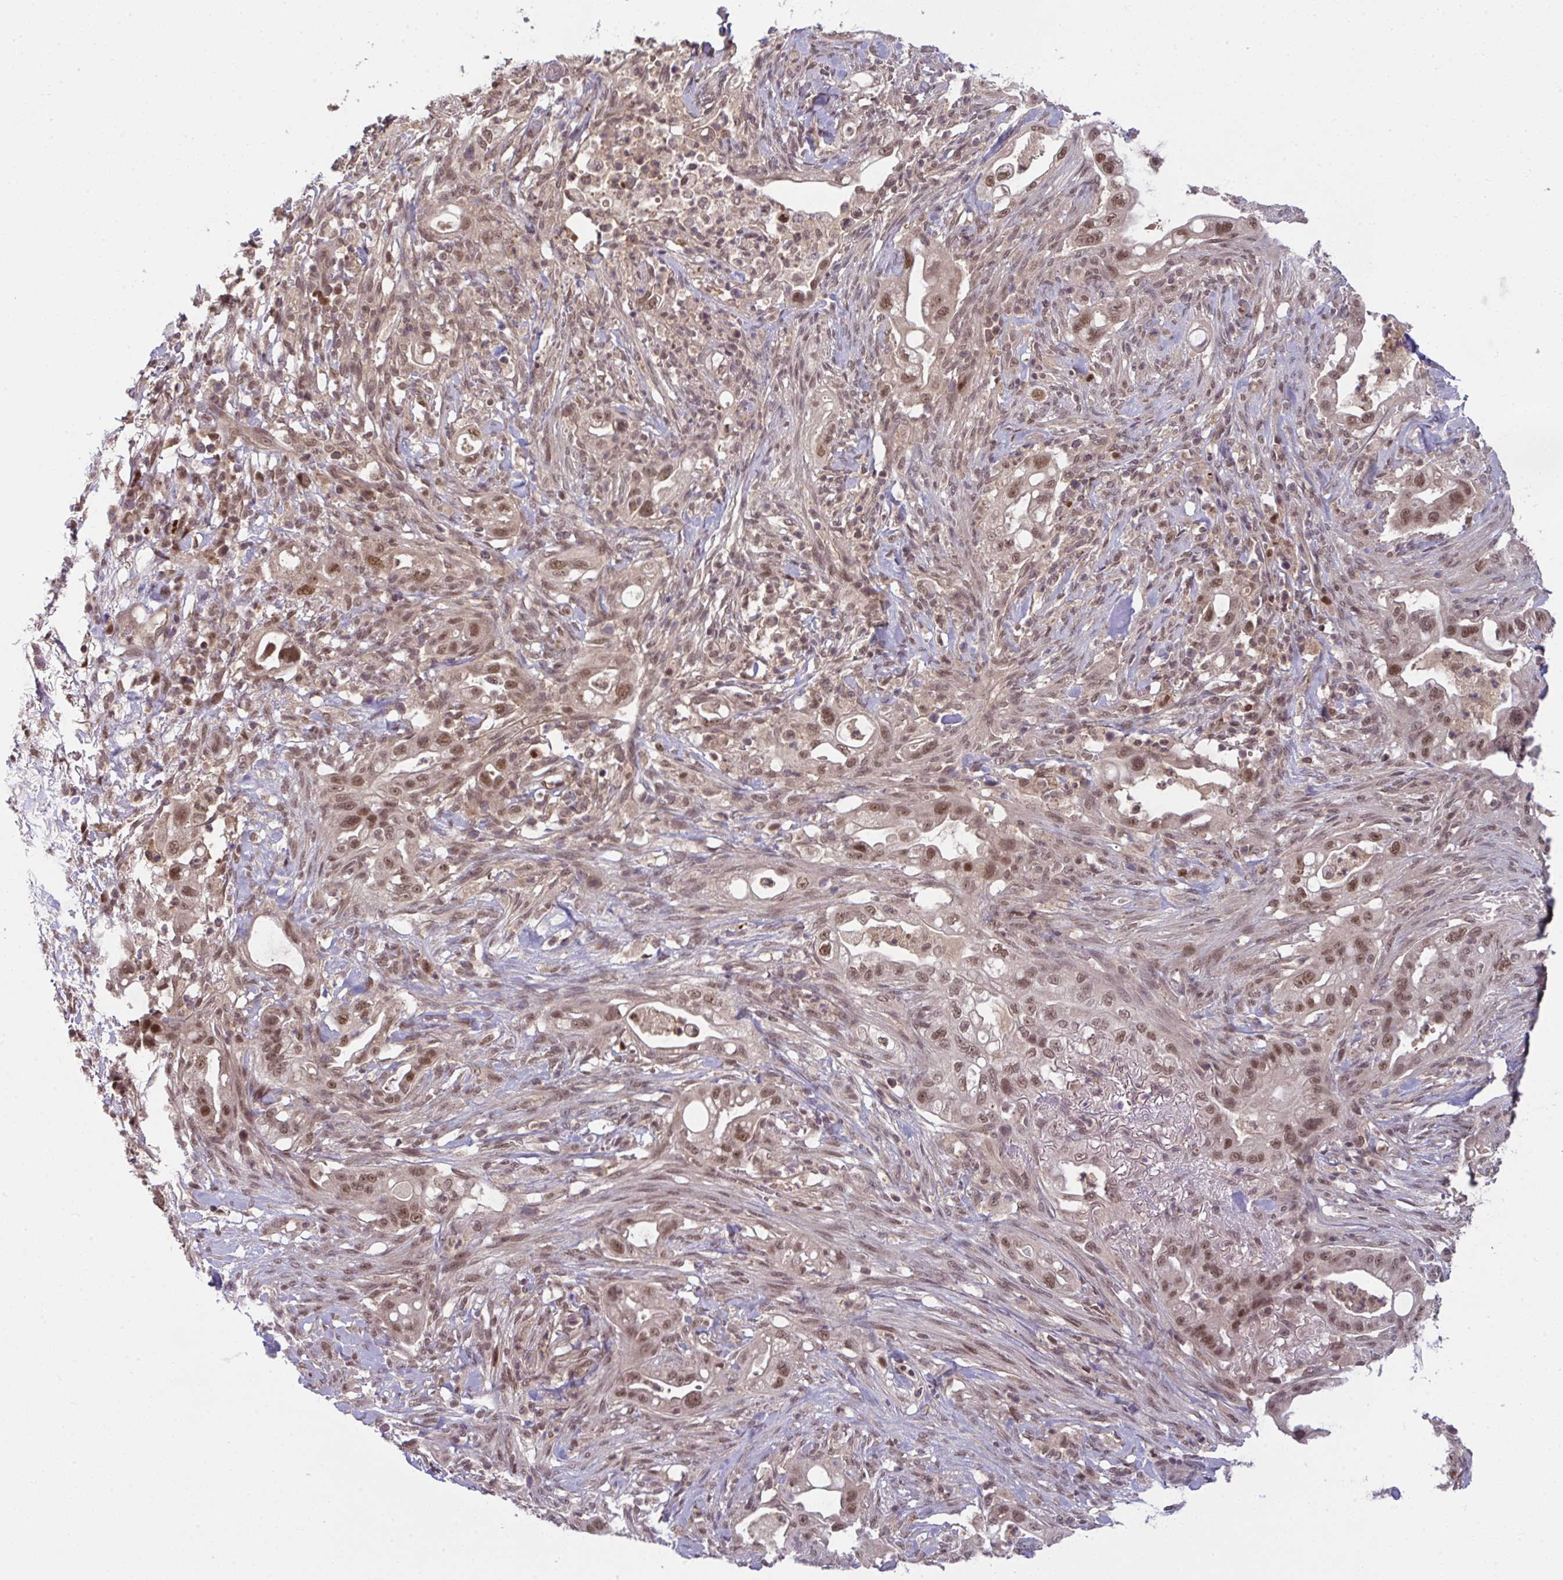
{"staining": {"intensity": "moderate", "quantity": ">75%", "location": "nuclear"}, "tissue": "pancreatic cancer", "cell_type": "Tumor cells", "image_type": "cancer", "snomed": [{"axis": "morphology", "description": "Adenocarcinoma, NOS"}, {"axis": "topography", "description": "Pancreas"}], "caption": "Pancreatic cancer (adenocarcinoma) tissue exhibits moderate nuclear expression in approximately >75% of tumor cells, visualized by immunohistochemistry.", "gene": "KLF2", "patient": {"sex": "male", "age": 44}}